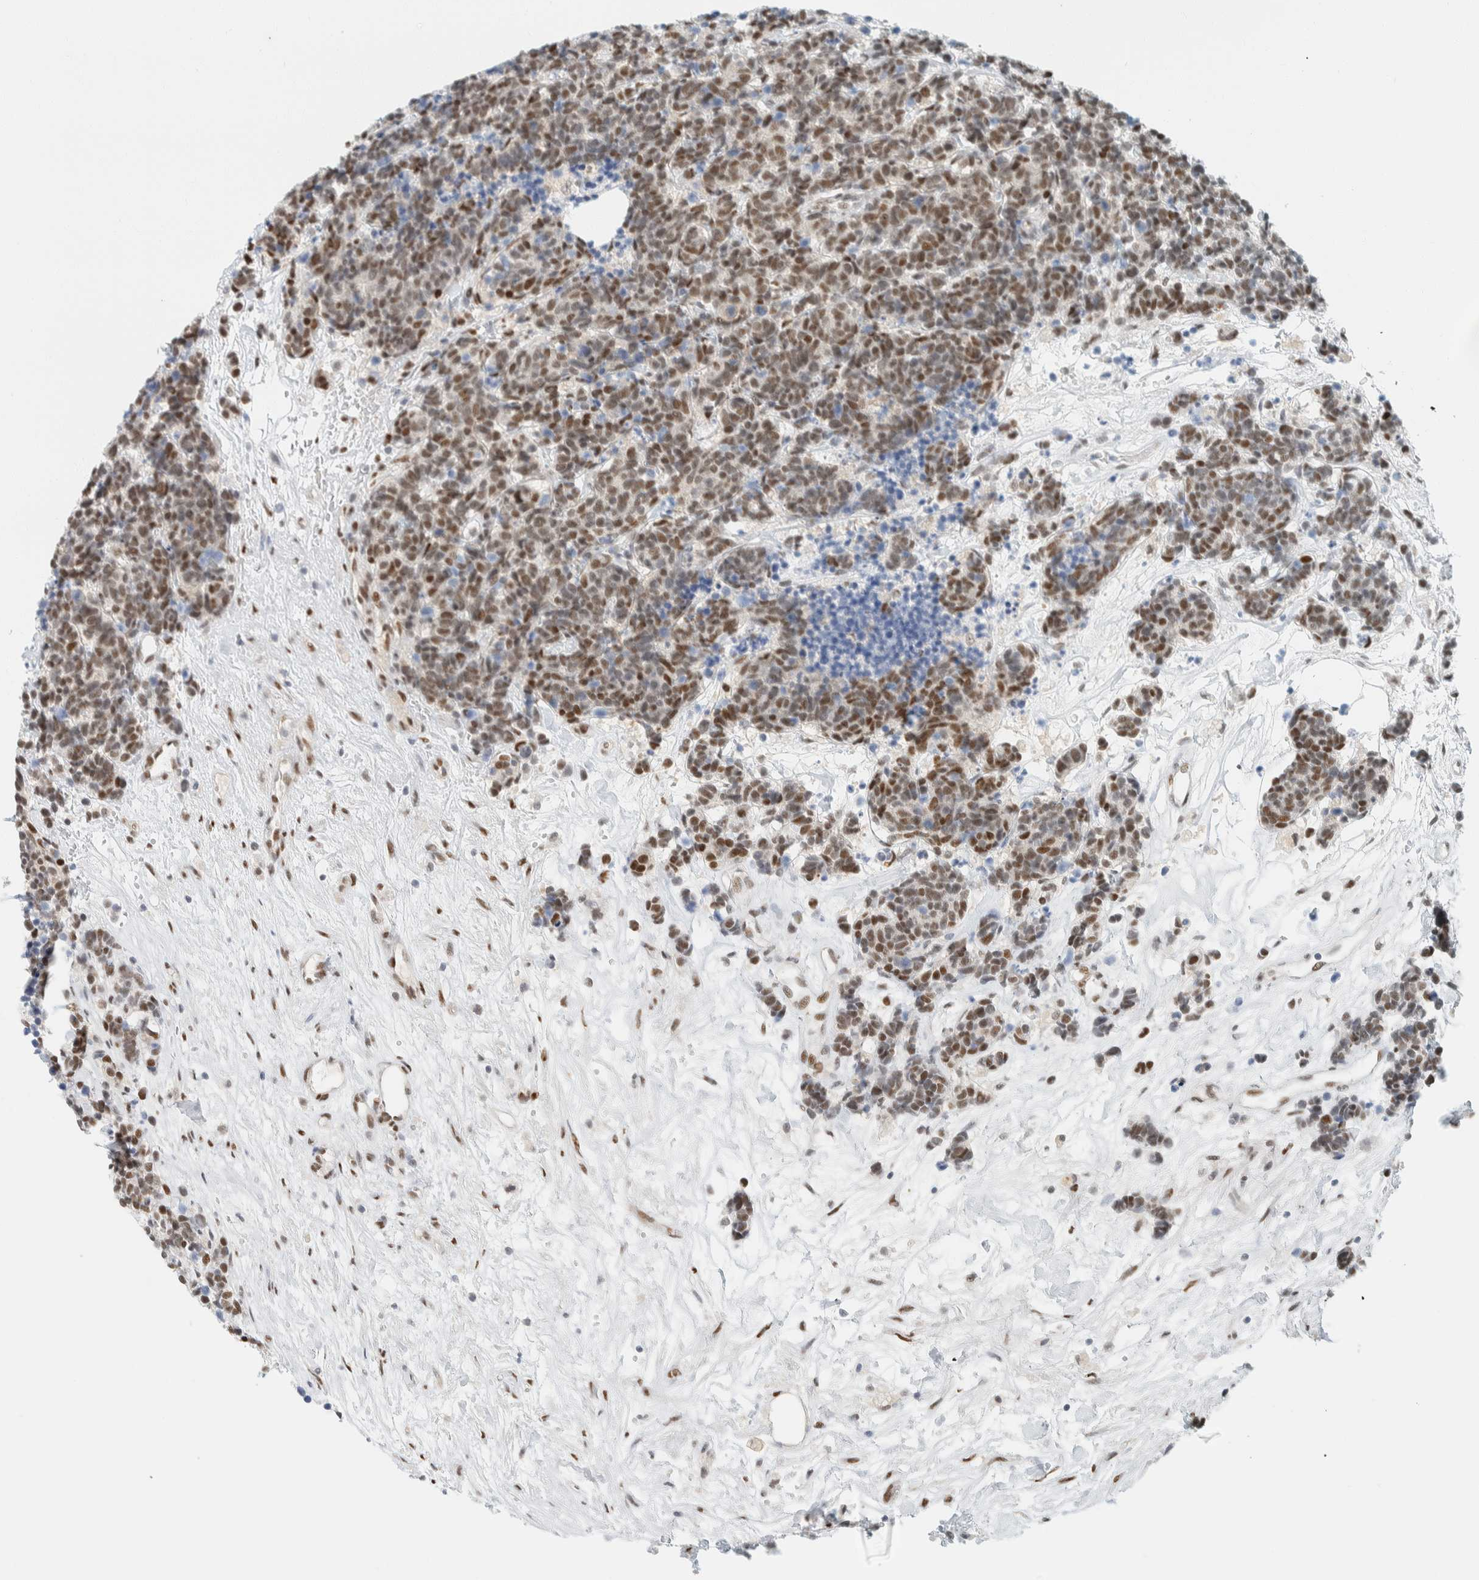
{"staining": {"intensity": "moderate", "quantity": ">75%", "location": "nuclear"}, "tissue": "carcinoid", "cell_type": "Tumor cells", "image_type": "cancer", "snomed": [{"axis": "morphology", "description": "Carcinoma, NOS"}, {"axis": "morphology", "description": "Carcinoid, malignant, NOS"}, {"axis": "topography", "description": "Urinary bladder"}], "caption": "Carcinoid (malignant) stained with IHC demonstrates moderate nuclear positivity in approximately >75% of tumor cells.", "gene": "ZNF683", "patient": {"sex": "male", "age": 57}}